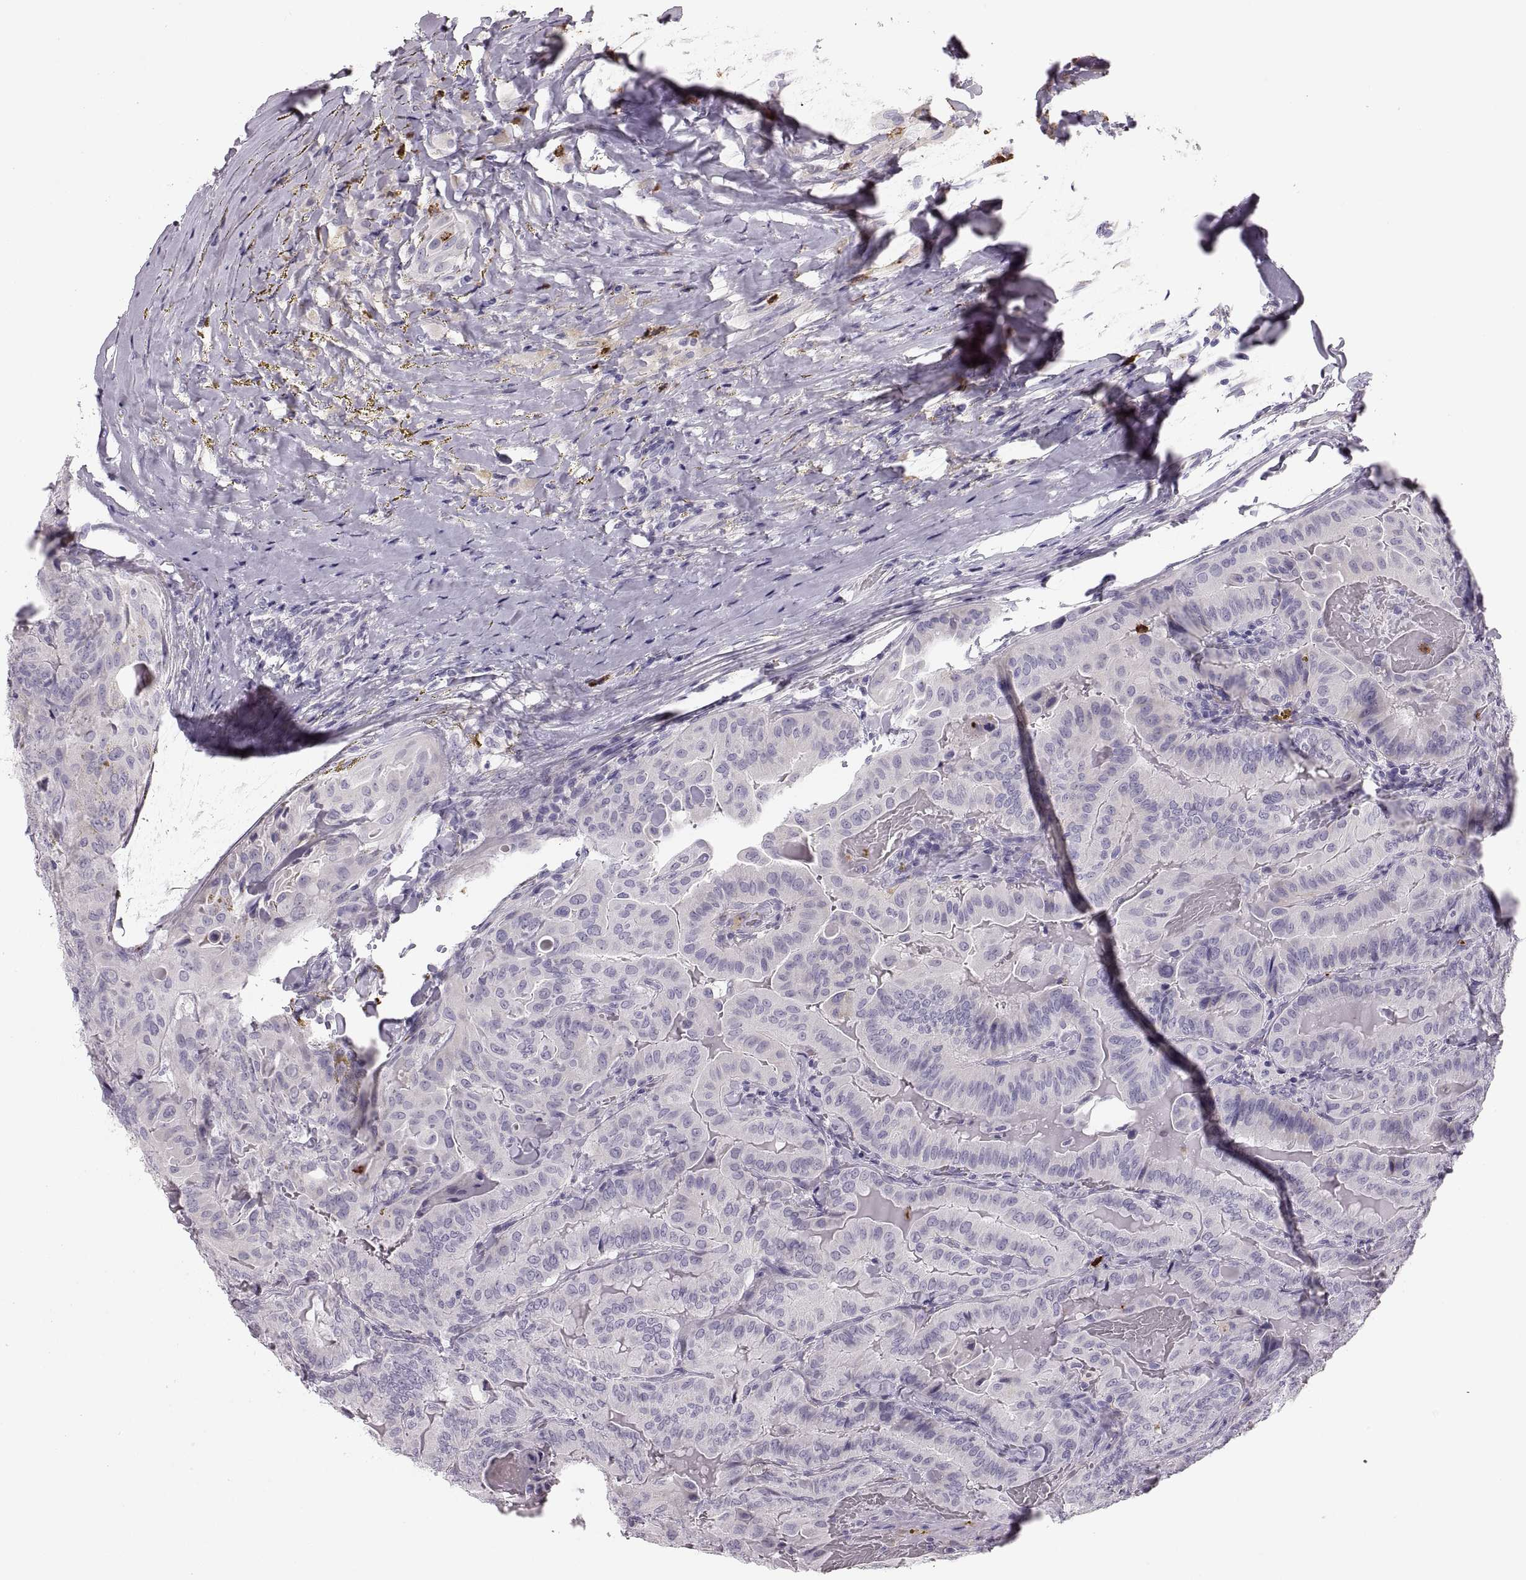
{"staining": {"intensity": "negative", "quantity": "none", "location": "none"}, "tissue": "thyroid cancer", "cell_type": "Tumor cells", "image_type": "cancer", "snomed": [{"axis": "morphology", "description": "Papillary adenocarcinoma, NOS"}, {"axis": "topography", "description": "Thyroid gland"}], "caption": "This is an immunohistochemistry (IHC) image of human thyroid cancer. There is no expression in tumor cells.", "gene": "MILR1", "patient": {"sex": "female", "age": 68}}